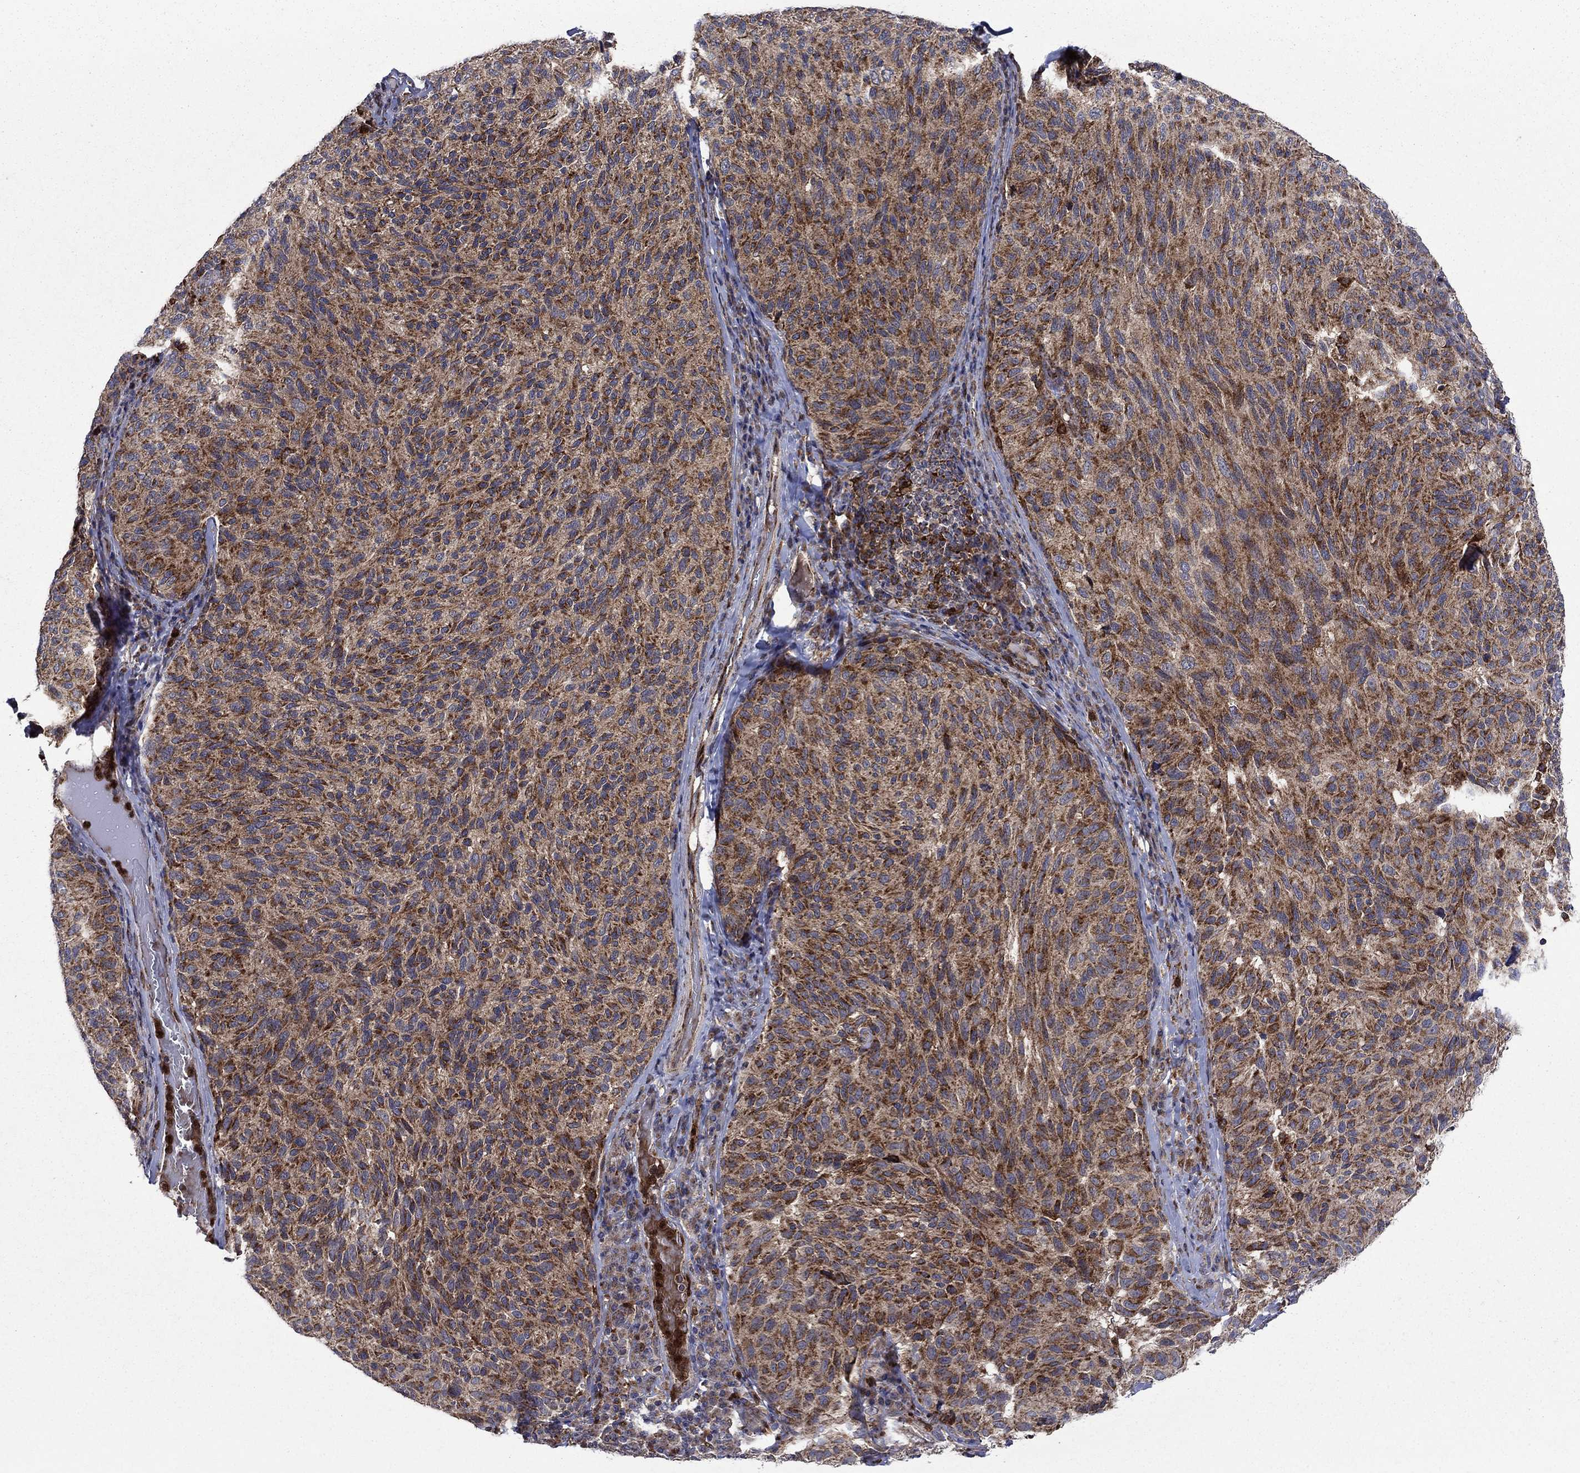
{"staining": {"intensity": "moderate", "quantity": ">75%", "location": "cytoplasmic/membranous"}, "tissue": "melanoma", "cell_type": "Tumor cells", "image_type": "cancer", "snomed": [{"axis": "morphology", "description": "Malignant melanoma, NOS"}, {"axis": "topography", "description": "Skin"}], "caption": "Malignant melanoma stained with a brown dye shows moderate cytoplasmic/membranous positive expression in approximately >75% of tumor cells.", "gene": "RNF19B", "patient": {"sex": "female", "age": 73}}